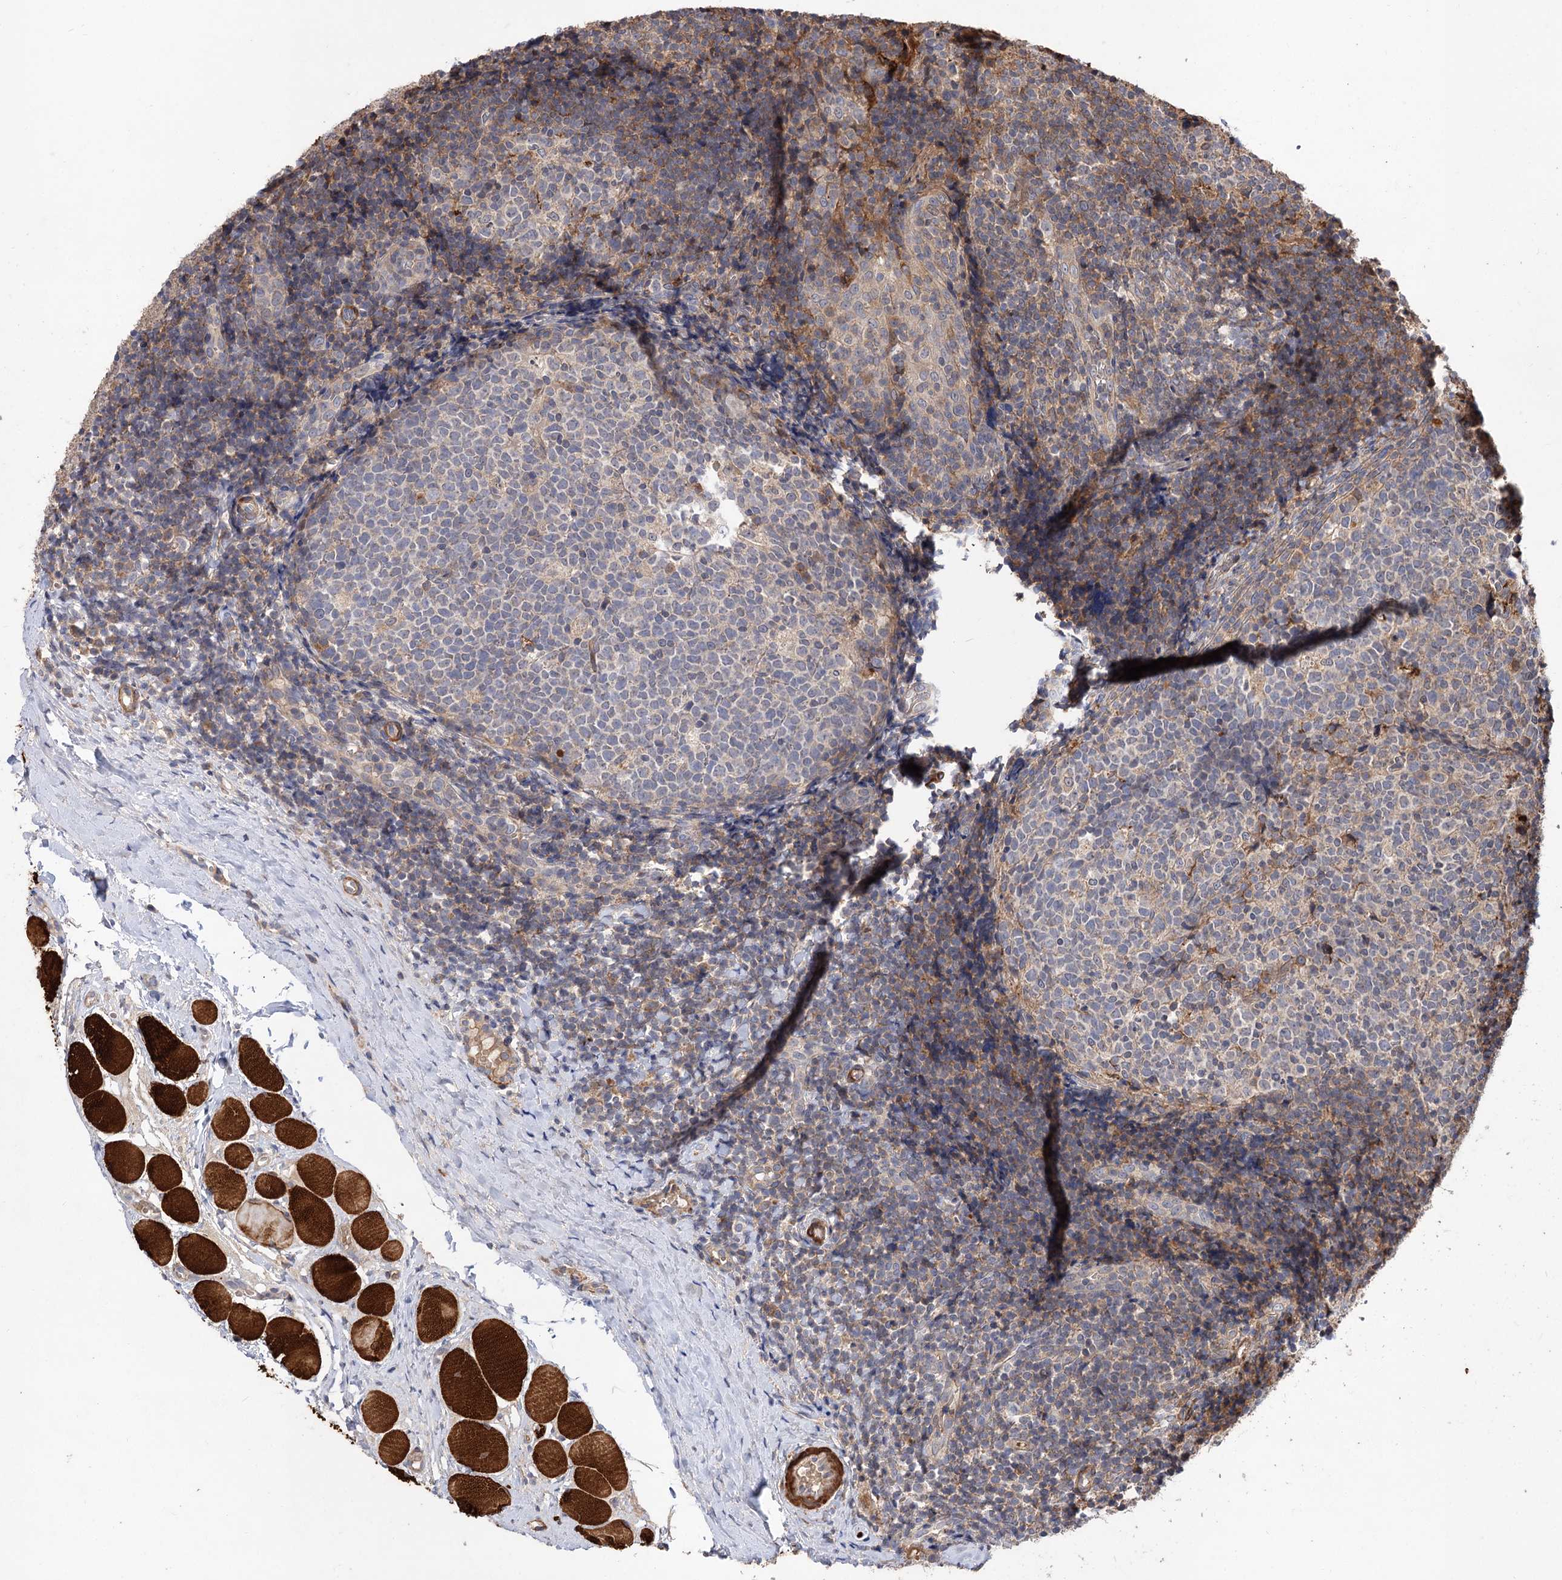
{"staining": {"intensity": "moderate", "quantity": "<25%", "location": "cytoplasmic/membranous"}, "tissue": "tonsil", "cell_type": "Germinal center cells", "image_type": "normal", "snomed": [{"axis": "morphology", "description": "Normal tissue, NOS"}, {"axis": "topography", "description": "Tonsil"}], "caption": "Immunohistochemical staining of unremarkable human tonsil shows <25% levels of moderate cytoplasmic/membranous protein positivity in about <25% of germinal center cells. (DAB (3,3'-diaminobenzidine) = brown stain, brightfield microscopy at high magnification).", "gene": "FBXW8", "patient": {"sex": "female", "age": 19}}